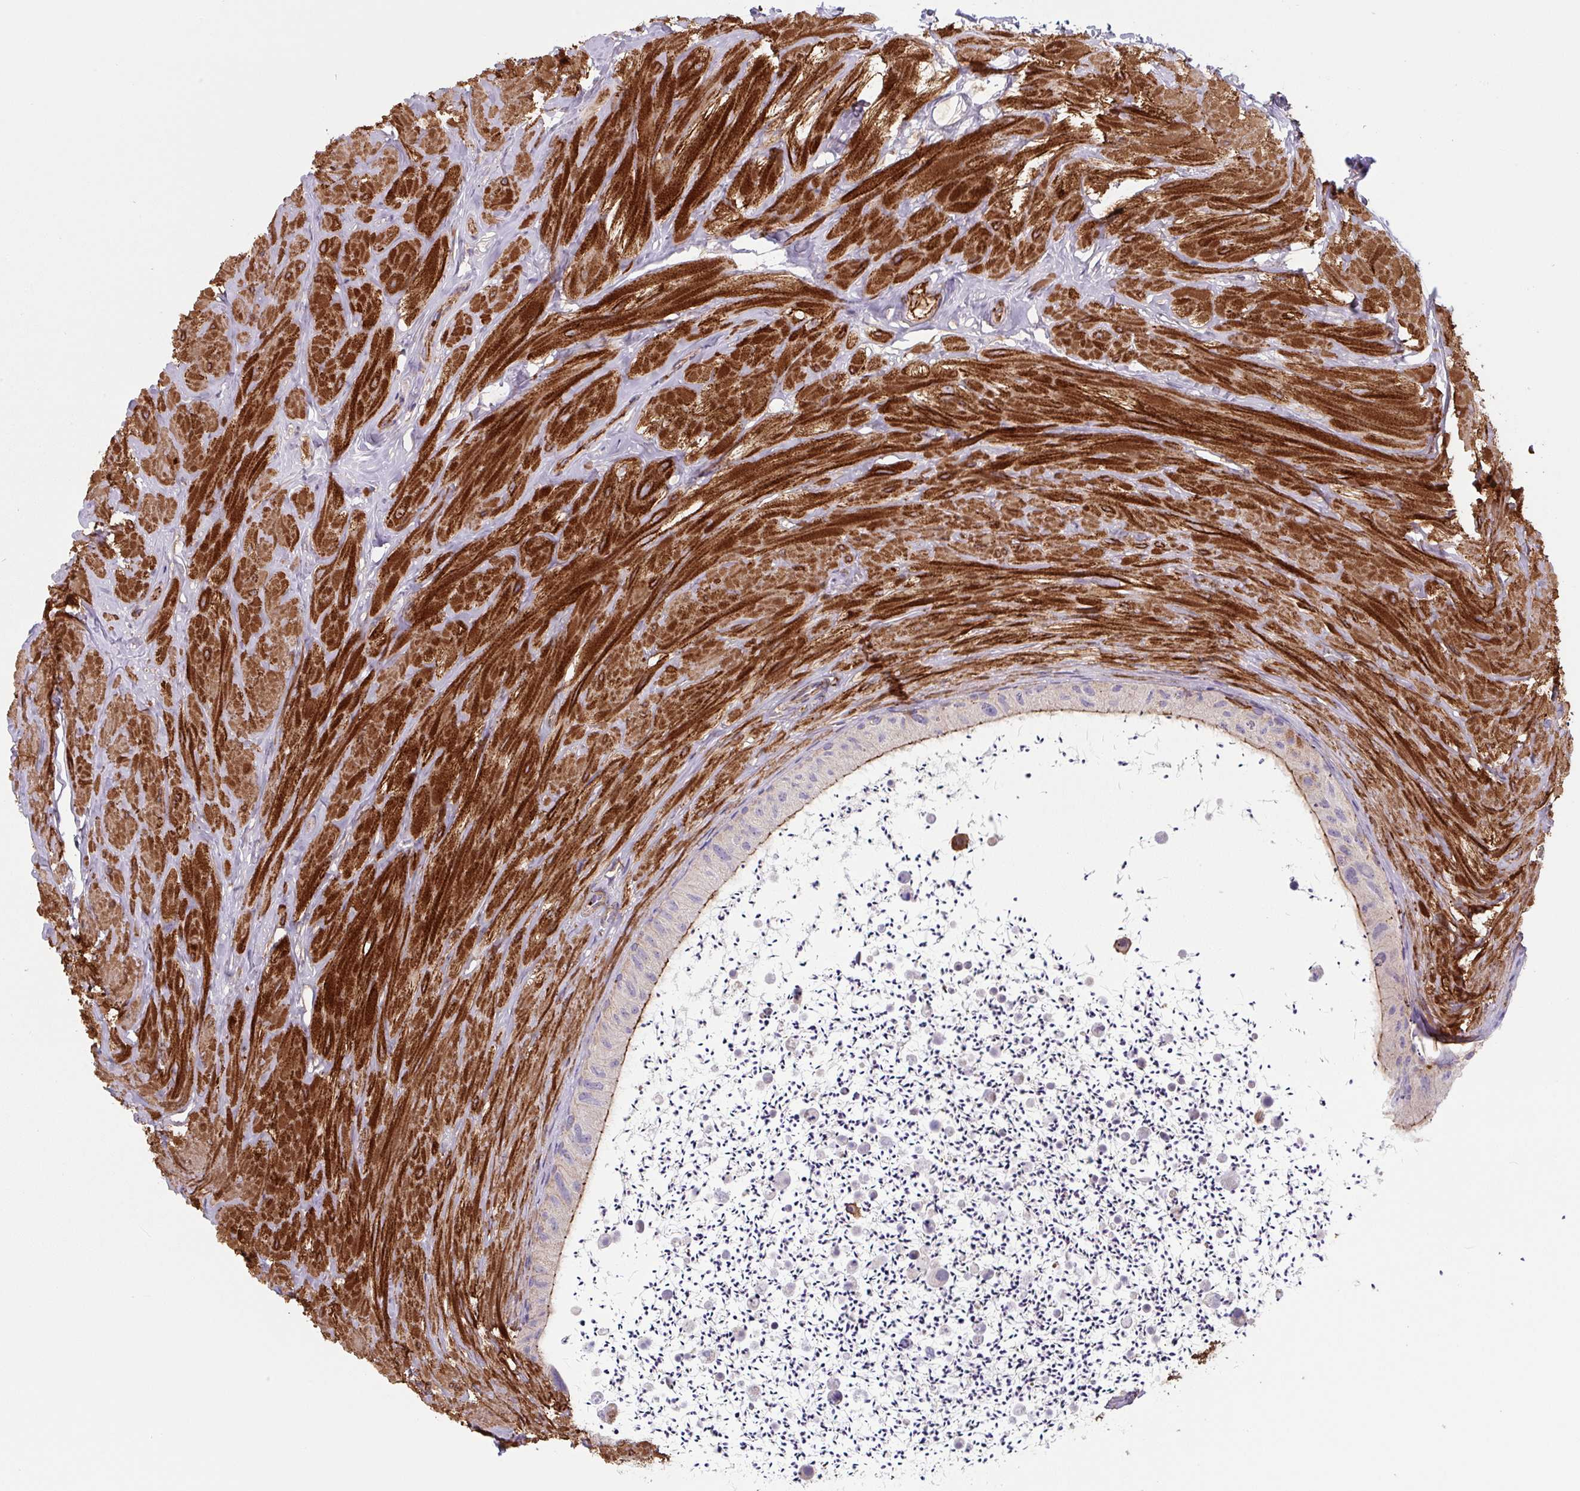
{"staining": {"intensity": "moderate", "quantity": "25%-75%", "location": "cytoplasmic/membranous"}, "tissue": "epididymis", "cell_type": "Glandular cells", "image_type": "normal", "snomed": [{"axis": "morphology", "description": "Normal tissue, NOS"}, {"axis": "topography", "description": "Epididymis"}, {"axis": "topography", "description": "Peripheral nerve tissue"}], "caption": "Immunohistochemical staining of unremarkable human epididymis displays medium levels of moderate cytoplasmic/membranous positivity in approximately 25%-75% of glandular cells.", "gene": "DHFR2", "patient": {"sex": "male", "age": 32}}